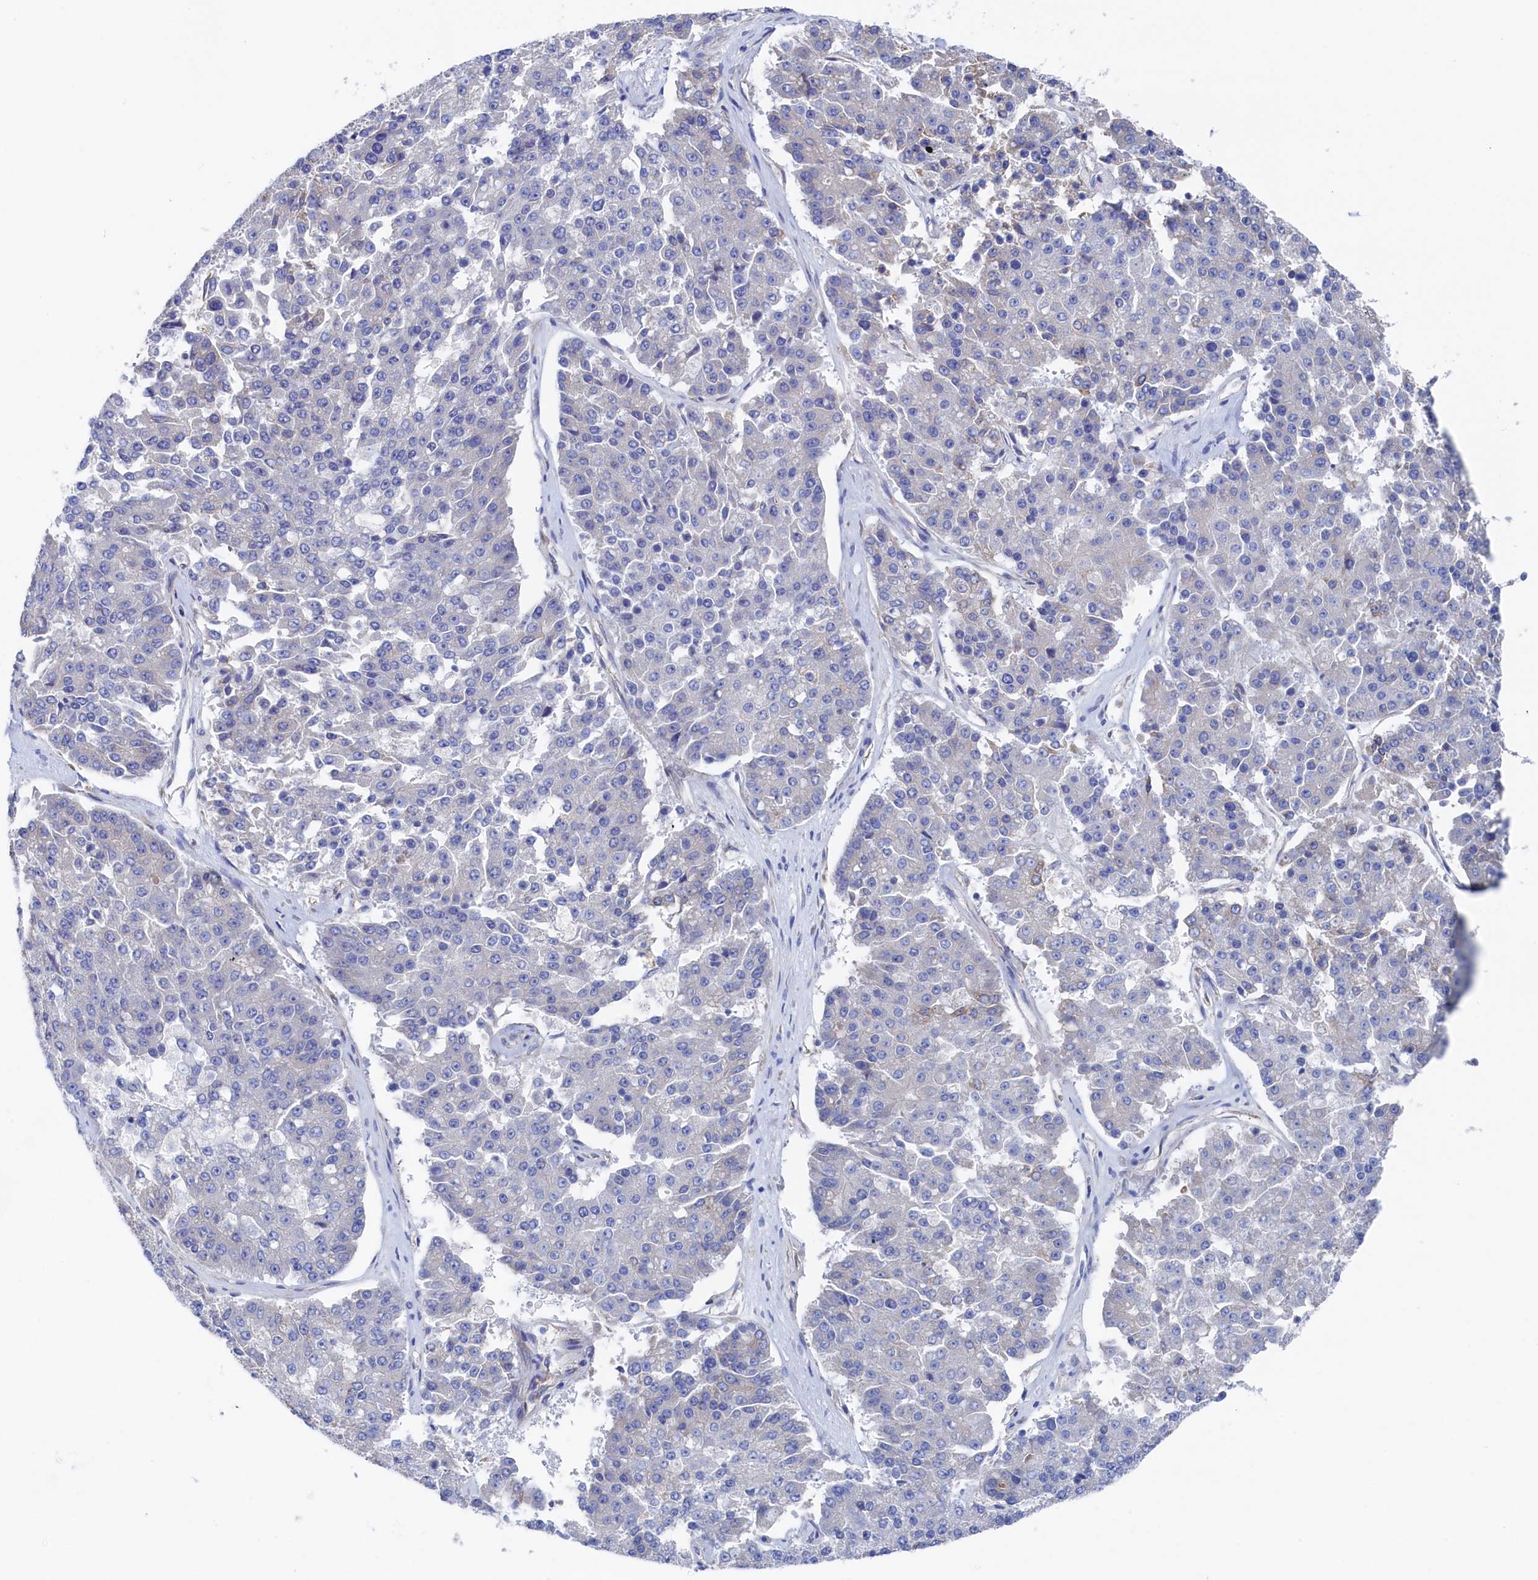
{"staining": {"intensity": "negative", "quantity": "none", "location": "none"}, "tissue": "pancreatic cancer", "cell_type": "Tumor cells", "image_type": "cancer", "snomed": [{"axis": "morphology", "description": "Adenocarcinoma, NOS"}, {"axis": "topography", "description": "Pancreas"}], "caption": "IHC histopathology image of adenocarcinoma (pancreatic) stained for a protein (brown), which exhibits no positivity in tumor cells.", "gene": "TMOD2", "patient": {"sex": "male", "age": 50}}